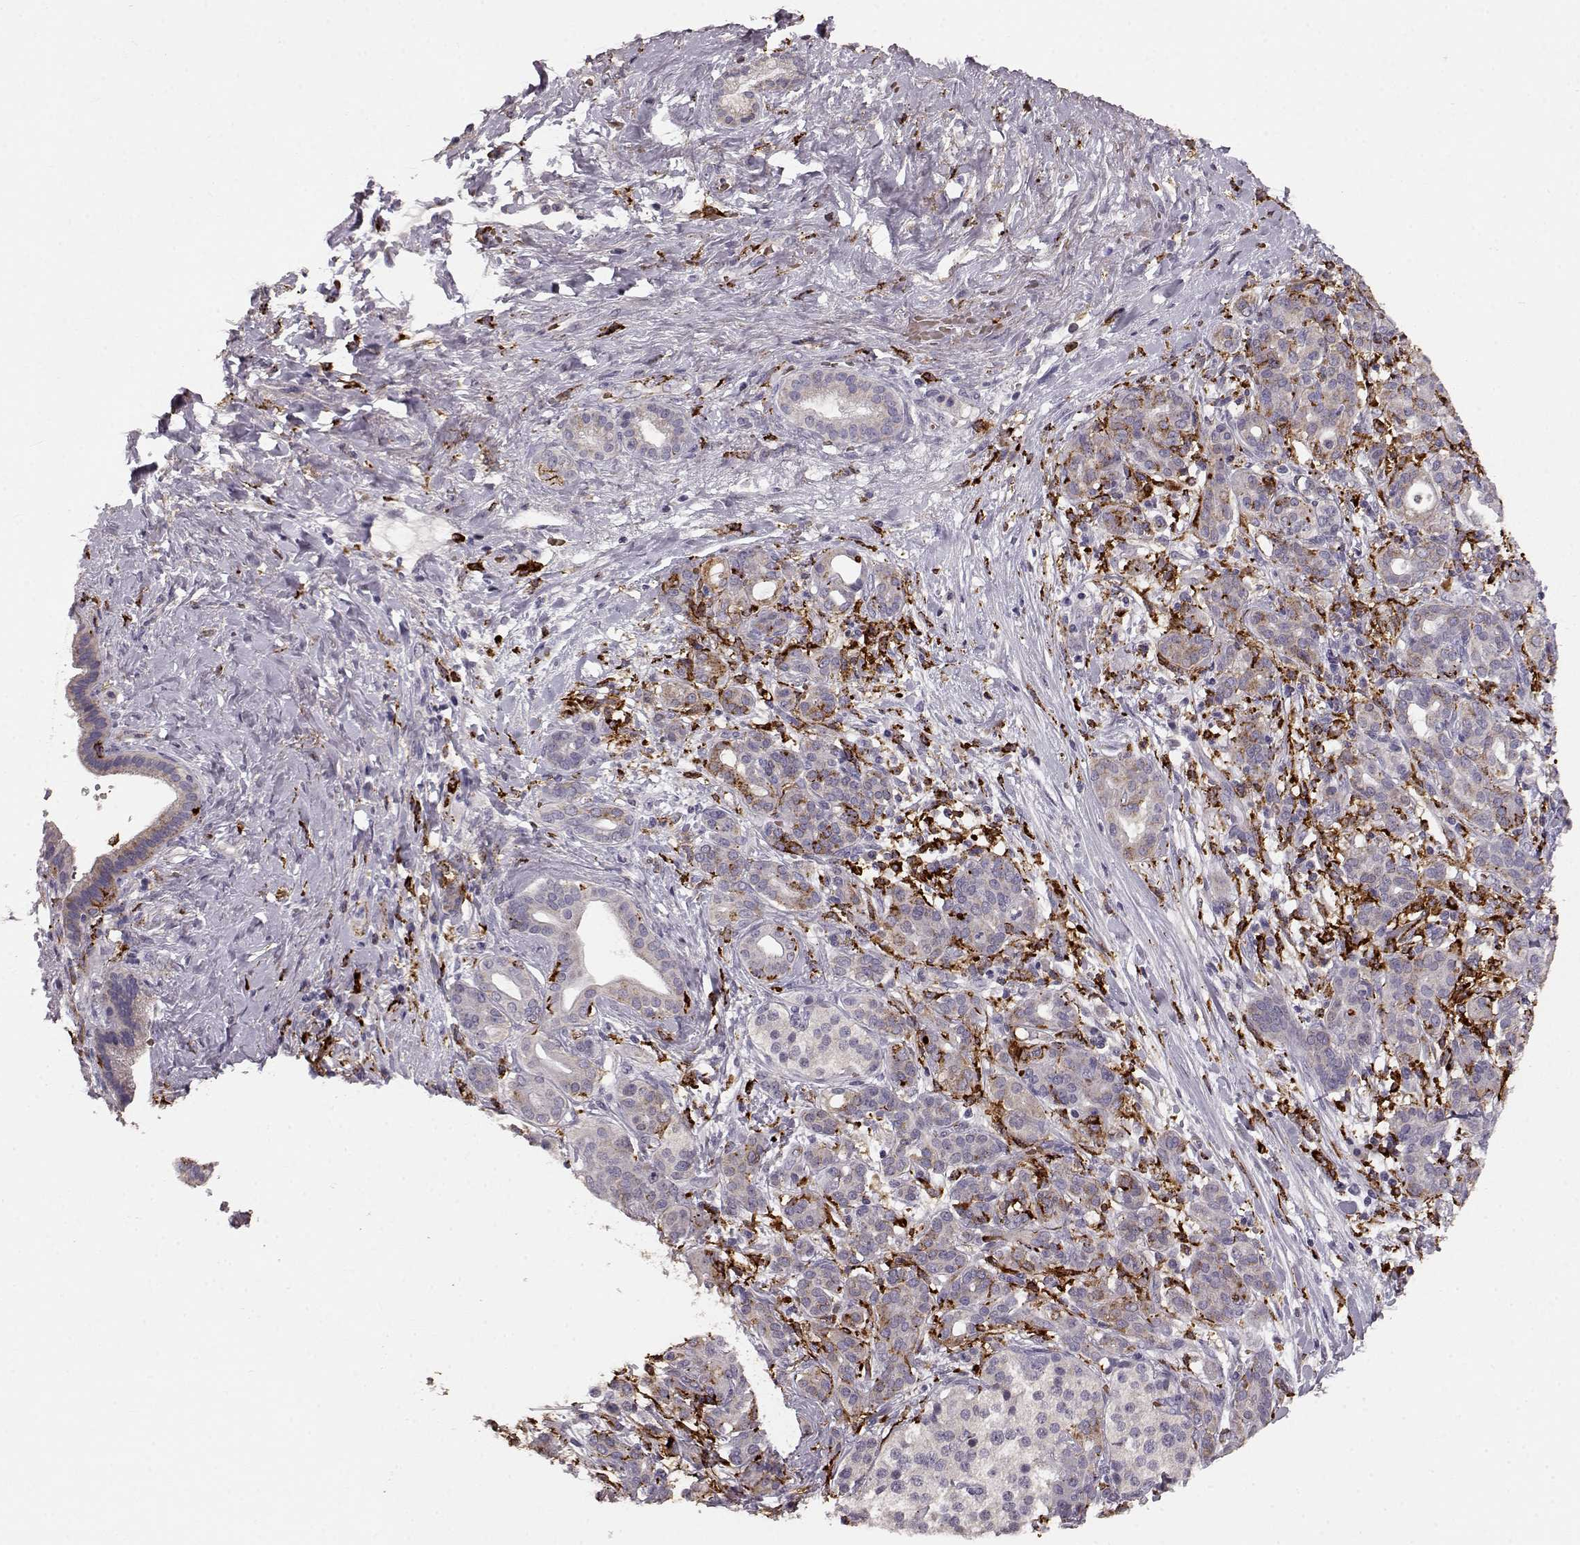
{"staining": {"intensity": "negative", "quantity": "none", "location": "none"}, "tissue": "pancreatic cancer", "cell_type": "Tumor cells", "image_type": "cancer", "snomed": [{"axis": "morphology", "description": "Adenocarcinoma, NOS"}, {"axis": "topography", "description": "Pancreas"}], "caption": "An image of human pancreatic cancer is negative for staining in tumor cells. (DAB immunohistochemistry (IHC) visualized using brightfield microscopy, high magnification).", "gene": "CCNF", "patient": {"sex": "male", "age": 44}}